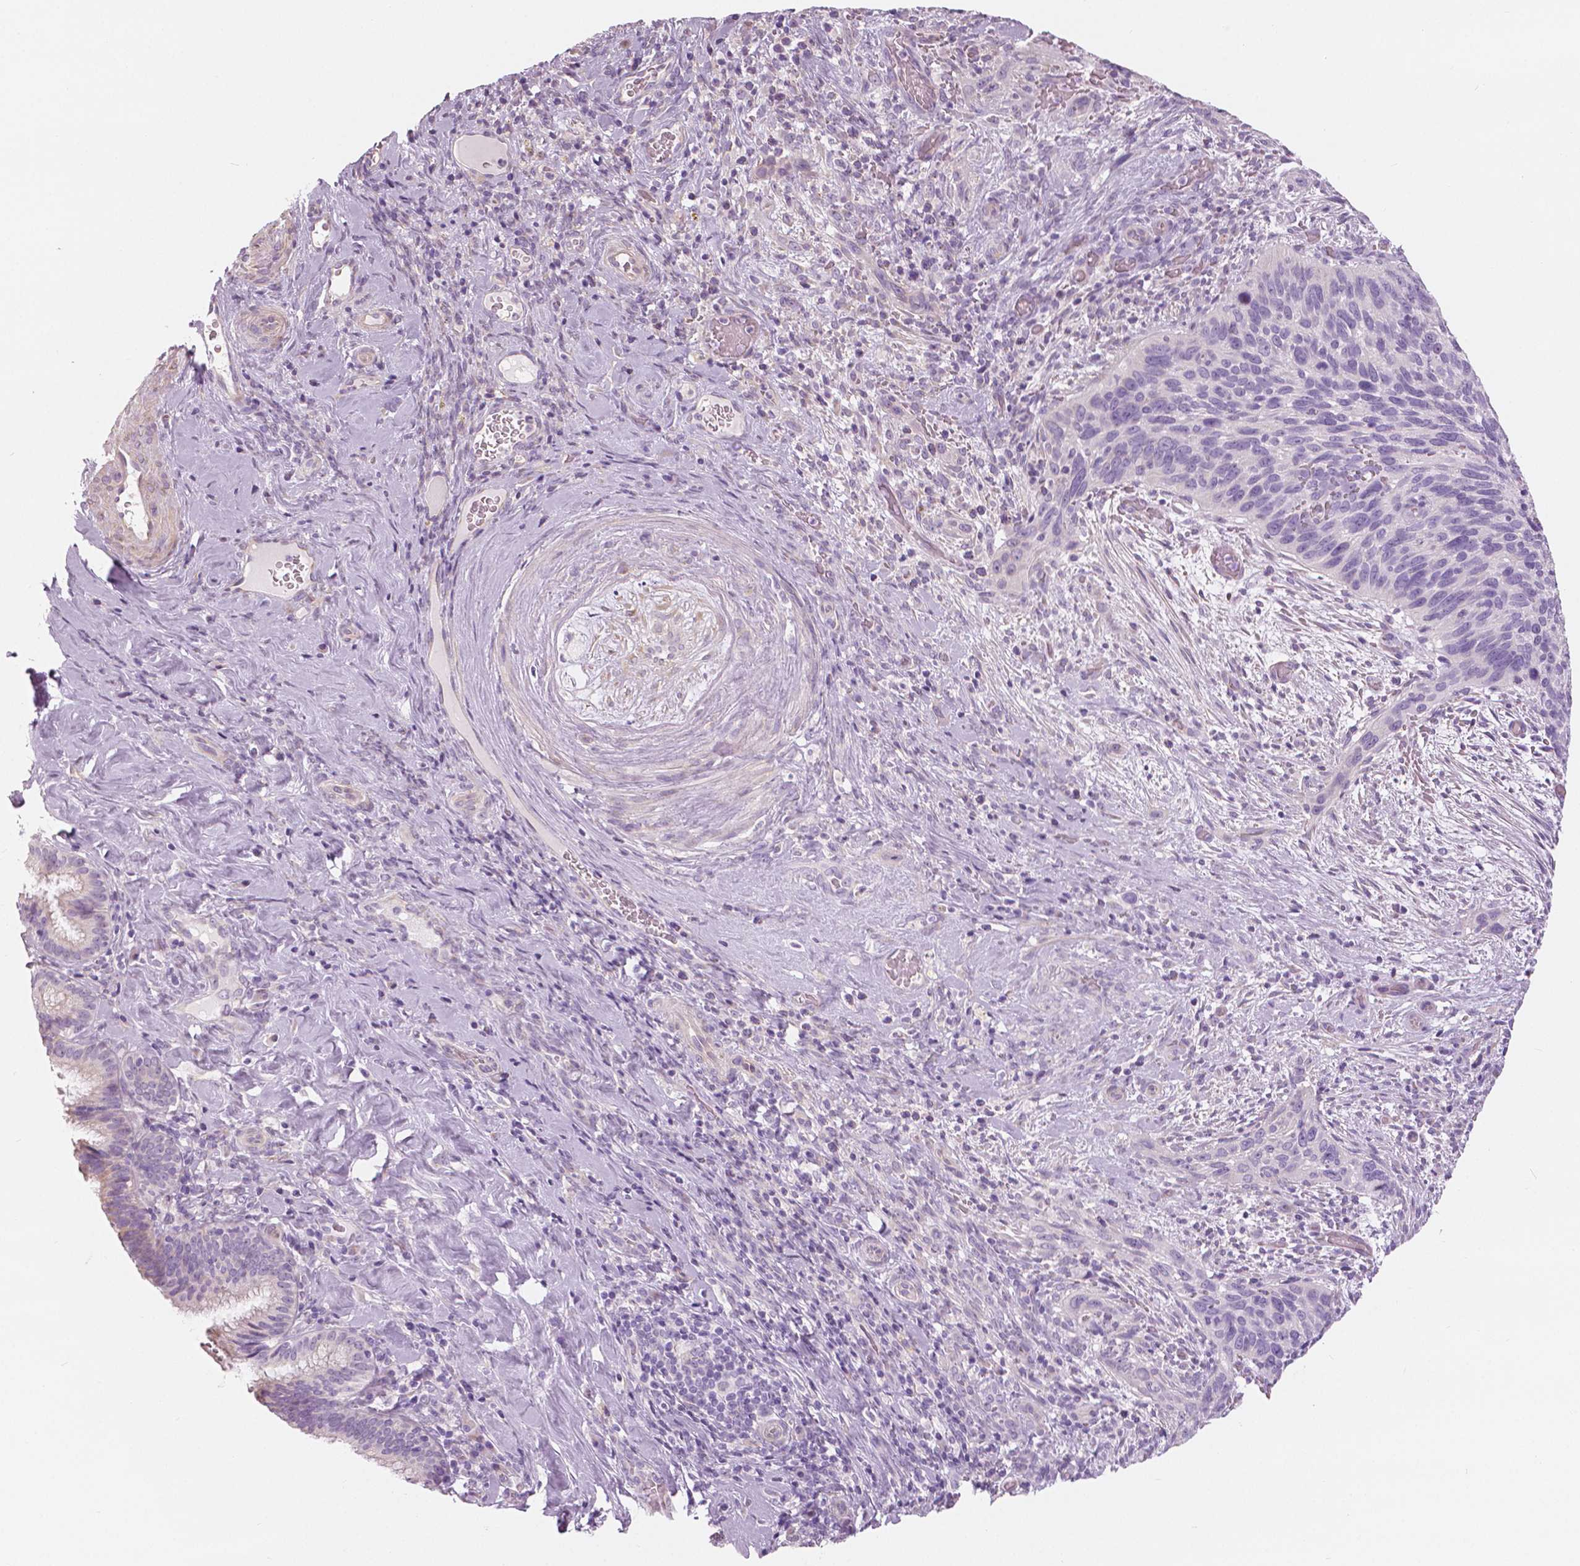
{"staining": {"intensity": "negative", "quantity": "none", "location": "none"}, "tissue": "cervical cancer", "cell_type": "Tumor cells", "image_type": "cancer", "snomed": [{"axis": "morphology", "description": "Squamous cell carcinoma, NOS"}, {"axis": "topography", "description": "Cervix"}], "caption": "Tumor cells are negative for brown protein staining in squamous cell carcinoma (cervical). (Brightfield microscopy of DAB (3,3'-diaminobenzidine) IHC at high magnification).", "gene": "SLC24A1", "patient": {"sex": "female", "age": 51}}